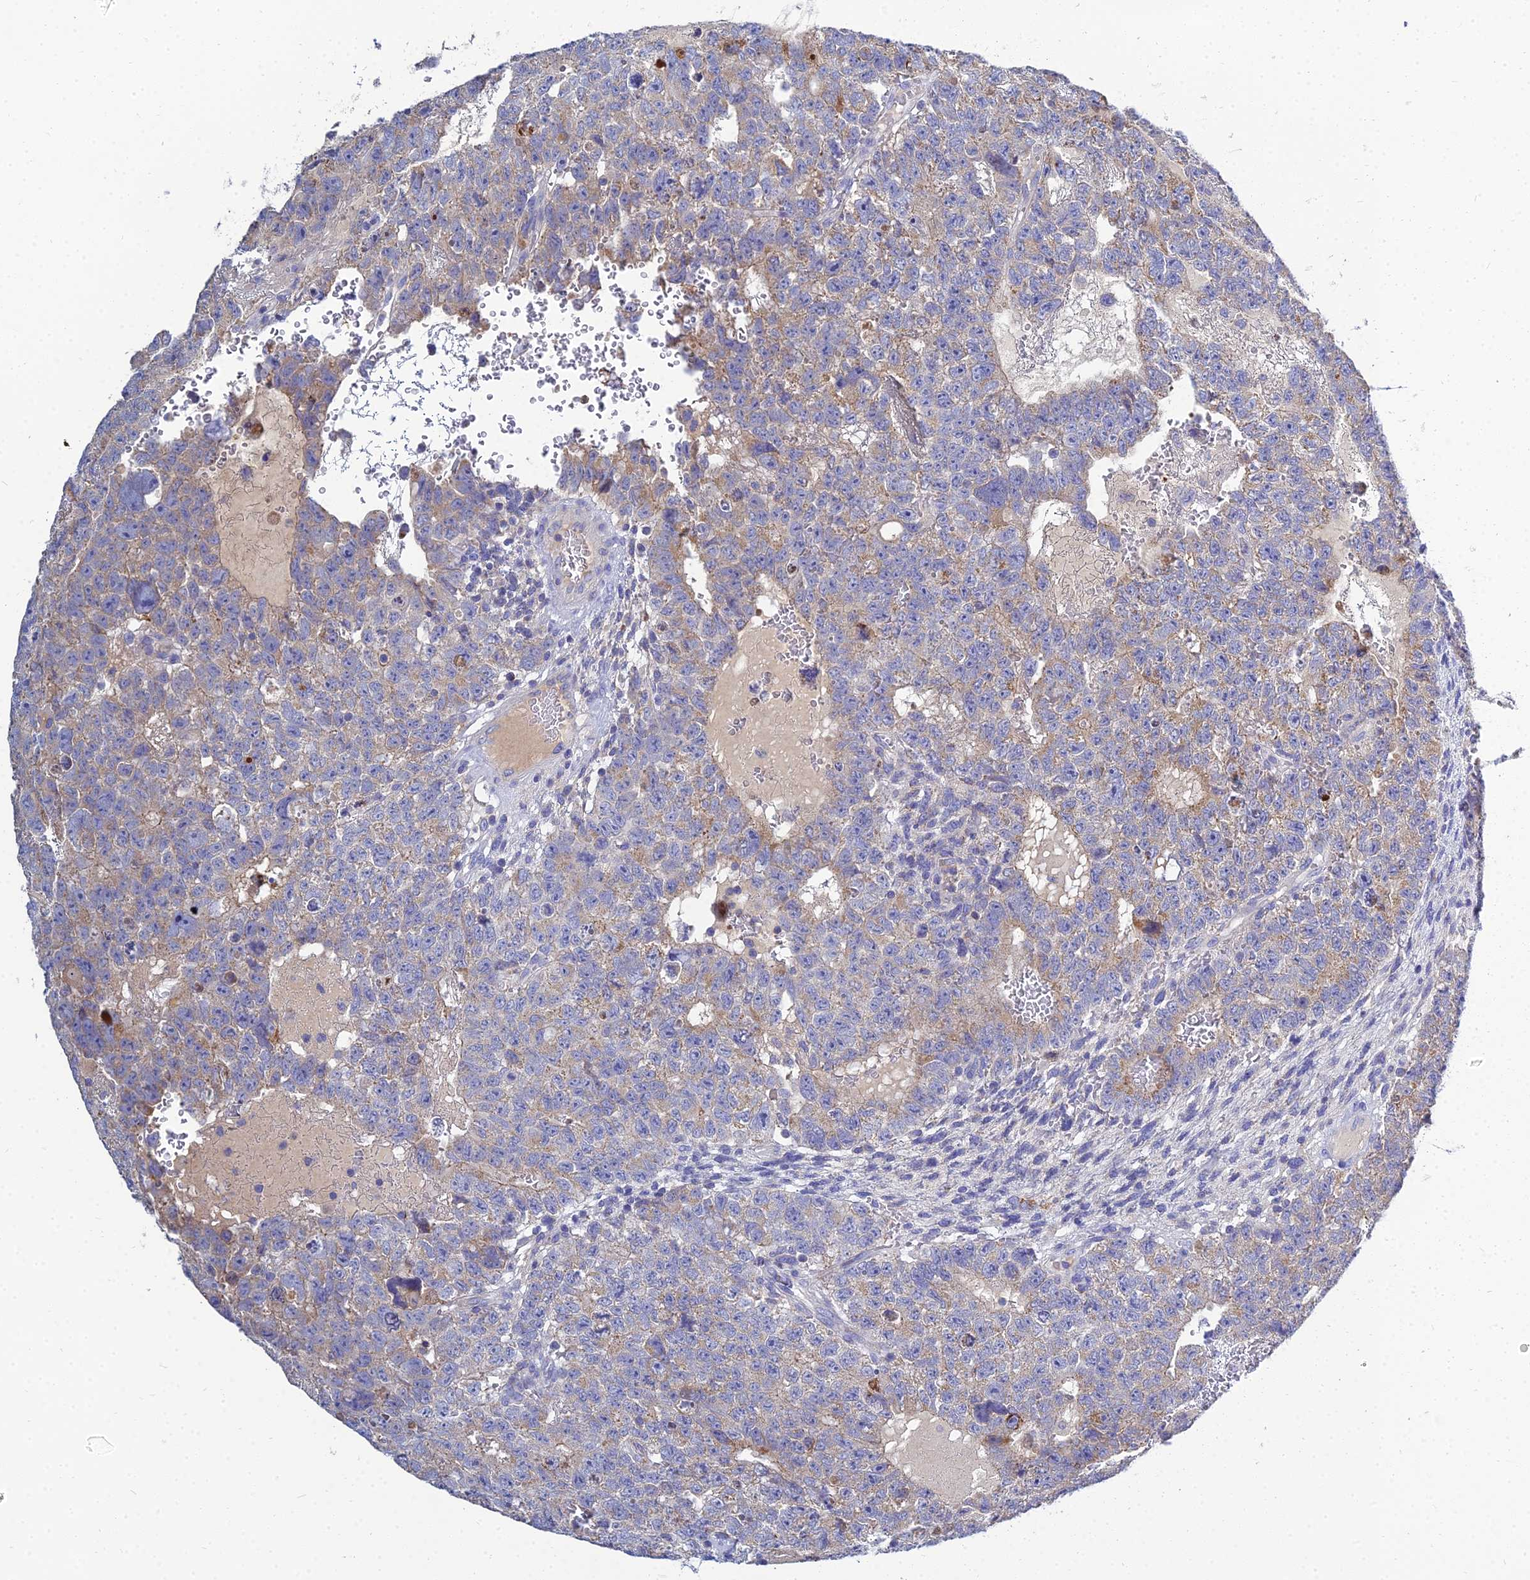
{"staining": {"intensity": "weak", "quantity": "25%-75%", "location": "cytoplasmic/membranous"}, "tissue": "testis cancer", "cell_type": "Tumor cells", "image_type": "cancer", "snomed": [{"axis": "morphology", "description": "Carcinoma, Embryonal, NOS"}, {"axis": "topography", "description": "Testis"}], "caption": "Weak cytoplasmic/membranous staining is identified in about 25%-75% of tumor cells in testis embryonal carcinoma.", "gene": "NPY", "patient": {"sex": "male", "age": 26}}